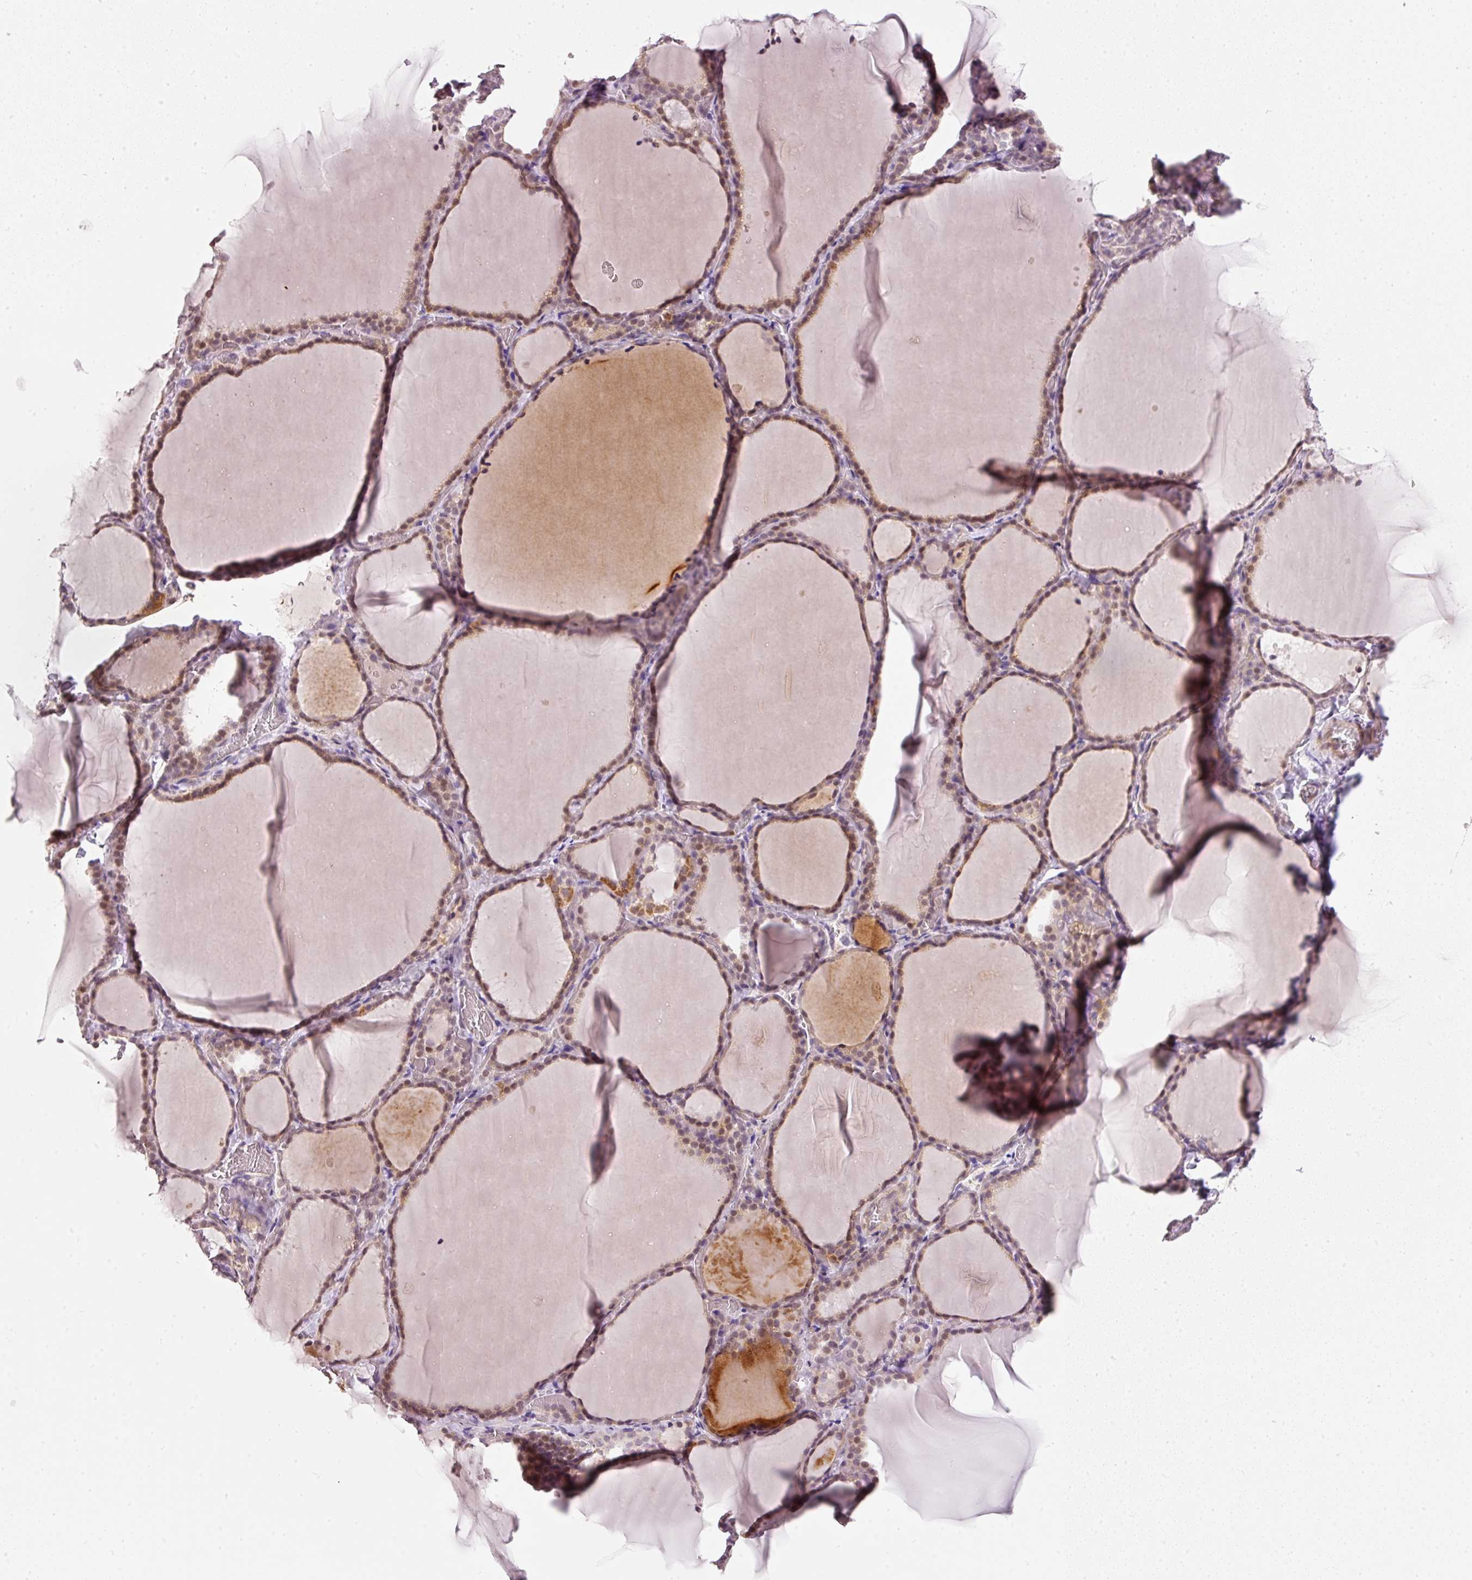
{"staining": {"intensity": "moderate", "quantity": ">75%", "location": "cytoplasmic/membranous,nuclear"}, "tissue": "thyroid gland", "cell_type": "Glandular cells", "image_type": "normal", "snomed": [{"axis": "morphology", "description": "Normal tissue, NOS"}, {"axis": "topography", "description": "Thyroid gland"}], "caption": "An IHC histopathology image of benign tissue is shown. Protein staining in brown labels moderate cytoplasmic/membranous,nuclear positivity in thyroid gland within glandular cells. (Stains: DAB in brown, nuclei in blue, Microscopy: brightfield microscopy at high magnification).", "gene": "NRDE2", "patient": {"sex": "female", "age": 22}}